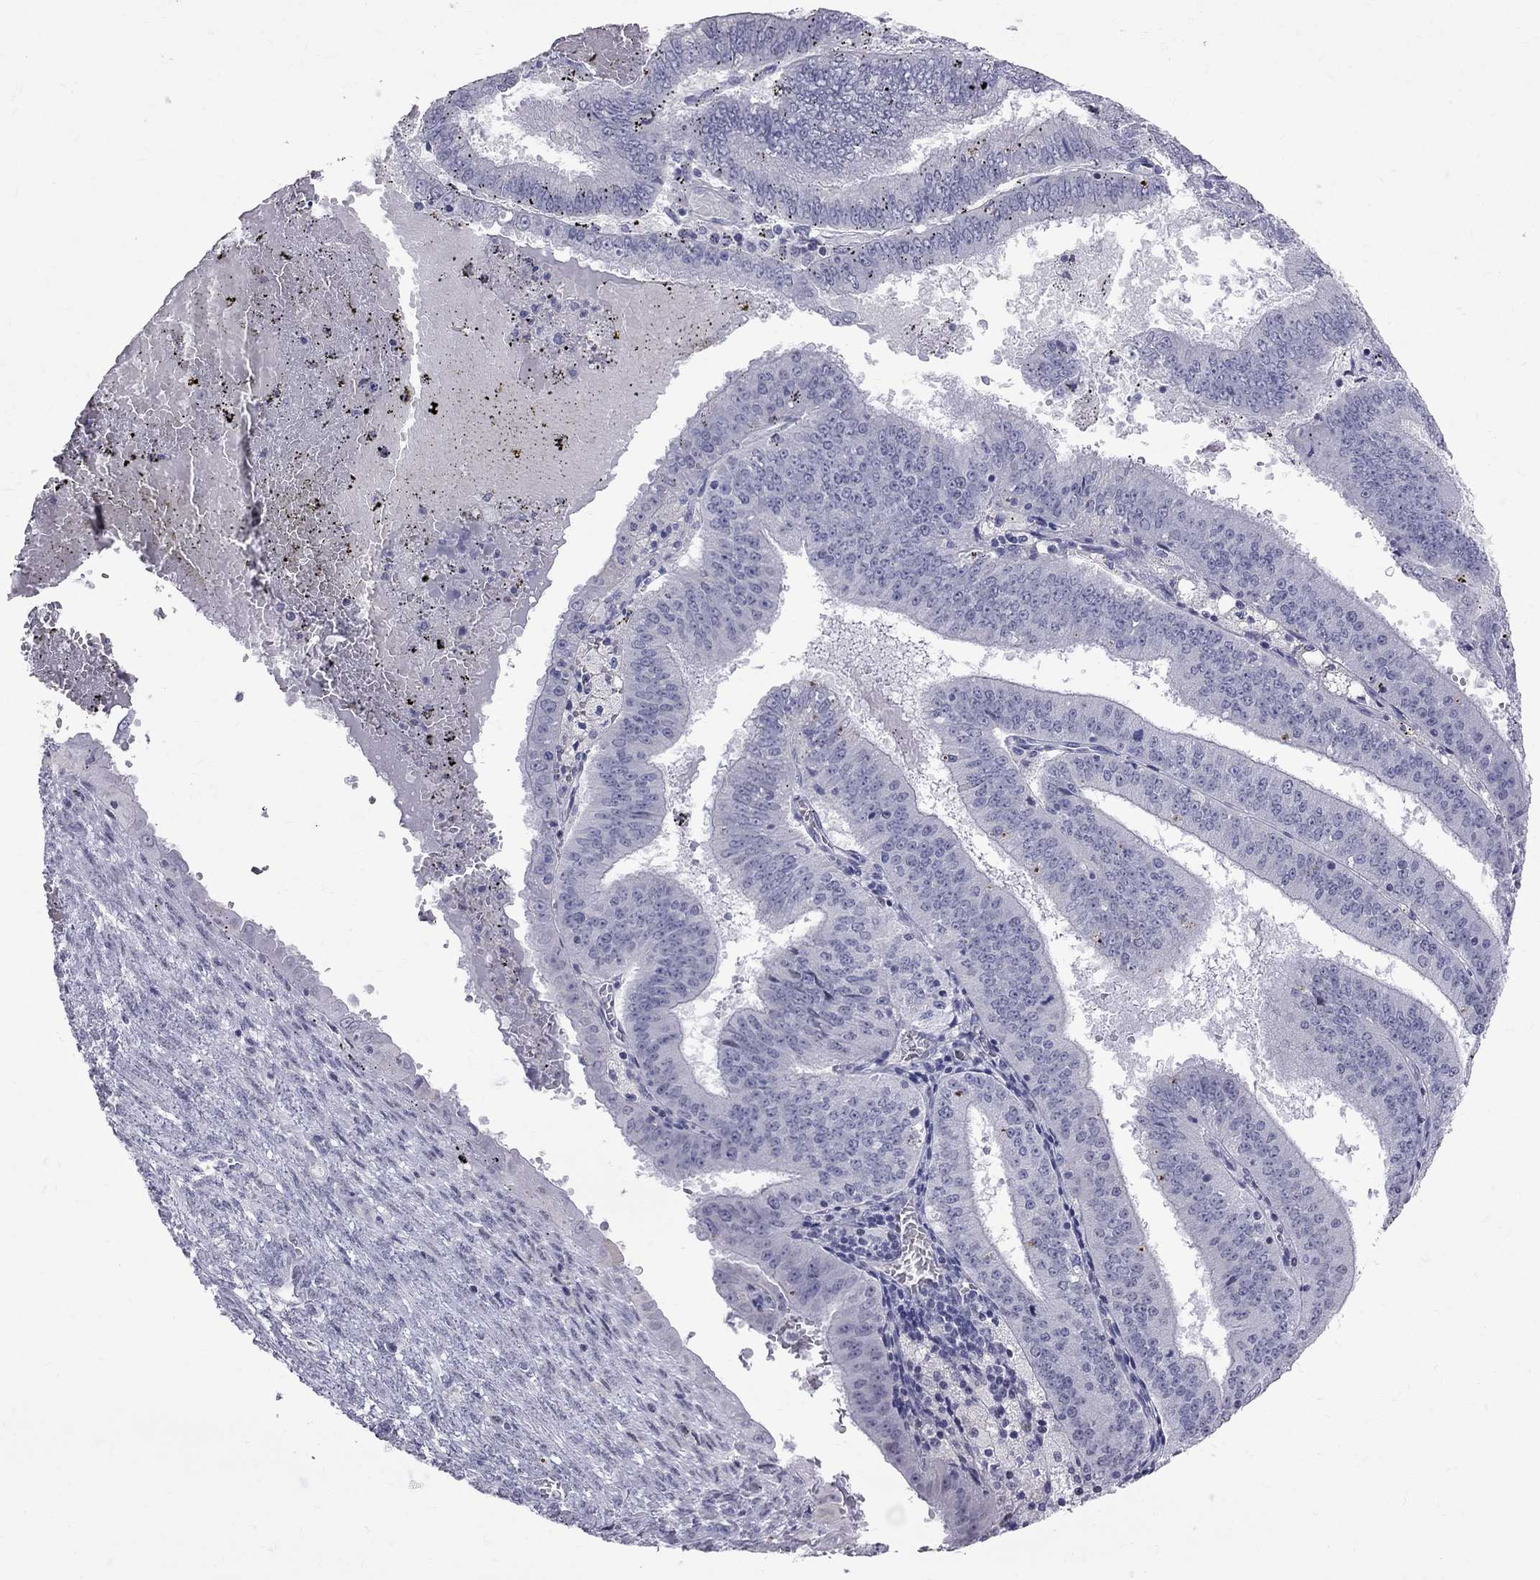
{"staining": {"intensity": "negative", "quantity": "none", "location": "none"}, "tissue": "endometrial cancer", "cell_type": "Tumor cells", "image_type": "cancer", "snomed": [{"axis": "morphology", "description": "Adenocarcinoma, NOS"}, {"axis": "topography", "description": "Endometrium"}], "caption": "Immunohistochemical staining of endometrial cancer demonstrates no significant expression in tumor cells.", "gene": "MUC15", "patient": {"sex": "female", "age": 66}}